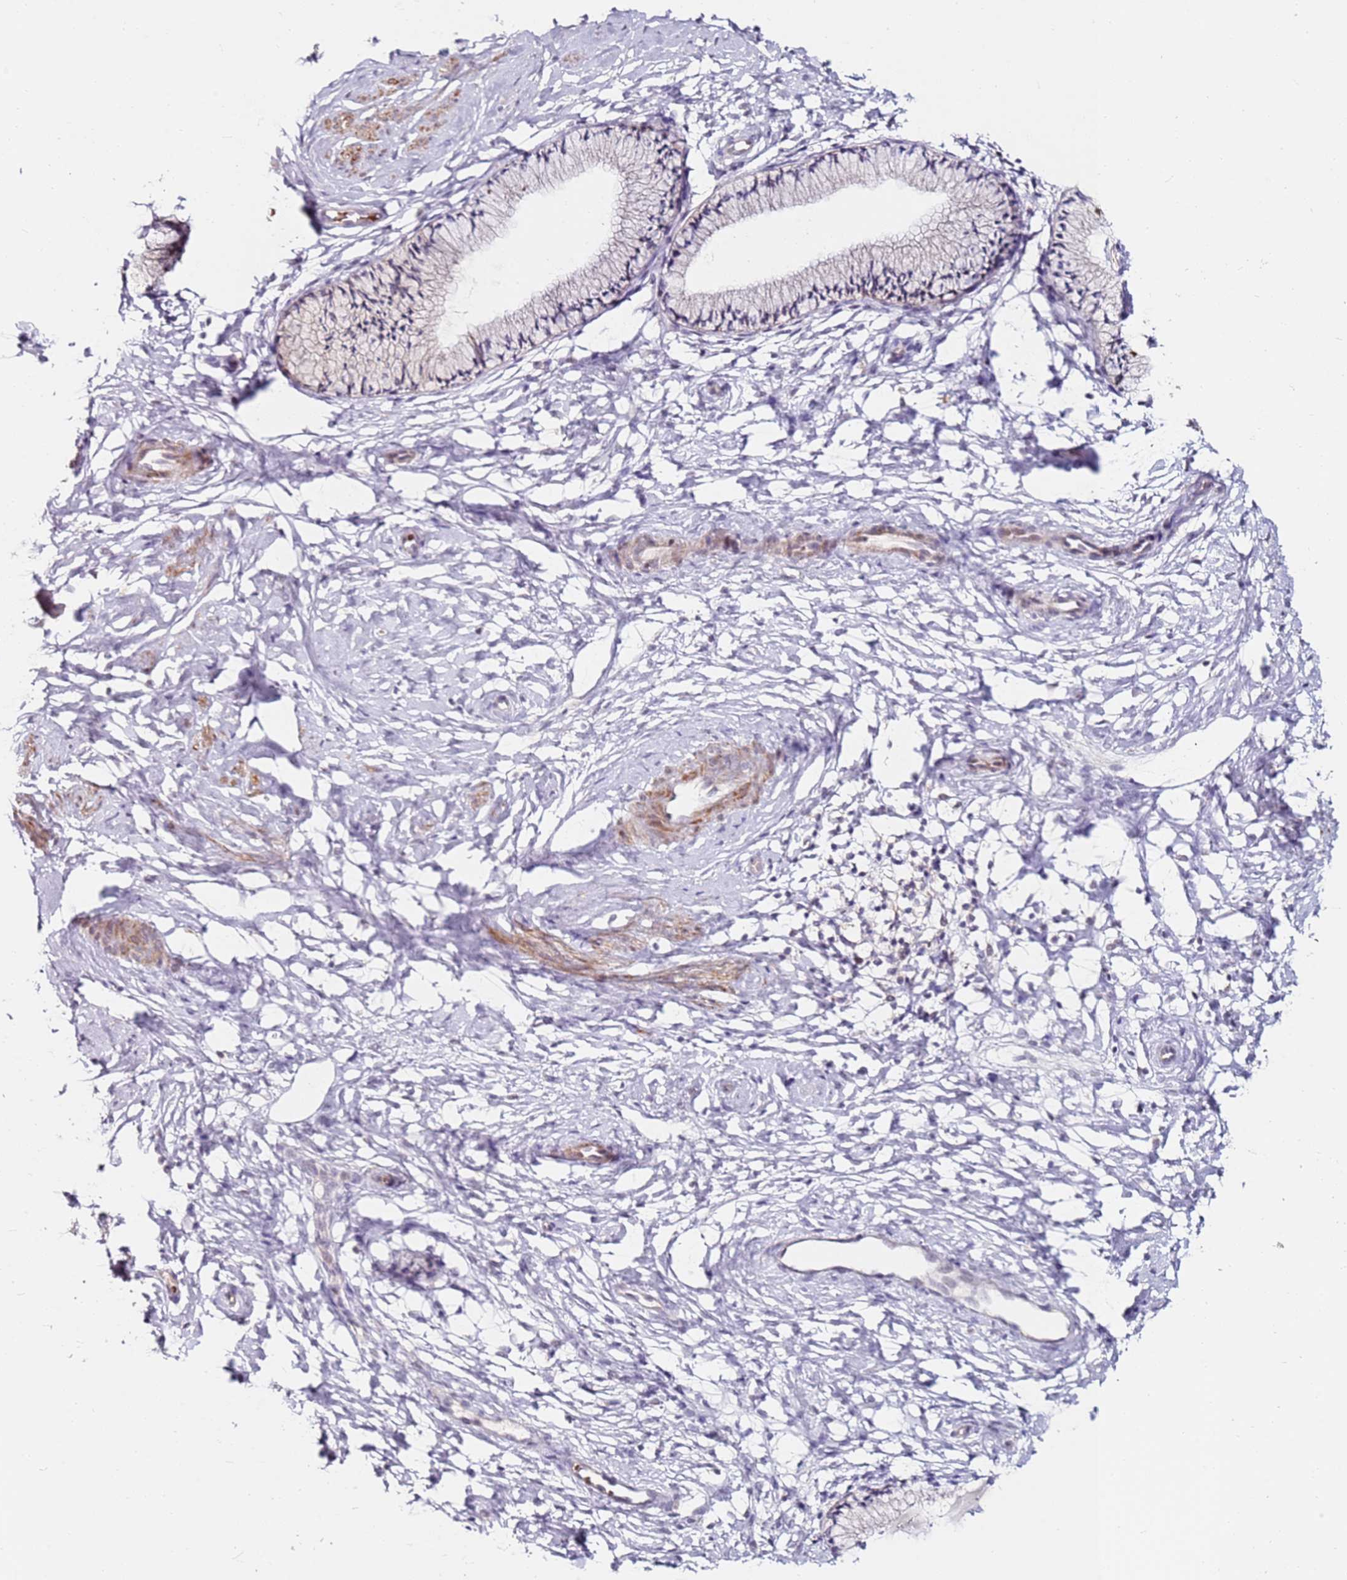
{"staining": {"intensity": "weak", "quantity": "<25%", "location": "cytoplasmic/membranous"}, "tissue": "cervix", "cell_type": "Glandular cells", "image_type": "normal", "snomed": [{"axis": "morphology", "description": "Normal tissue, NOS"}, {"axis": "topography", "description": "Cervix"}], "caption": "Immunohistochemistry (IHC) of normal human cervix reveals no positivity in glandular cells.", "gene": "RARS2", "patient": {"sex": "female", "age": 33}}